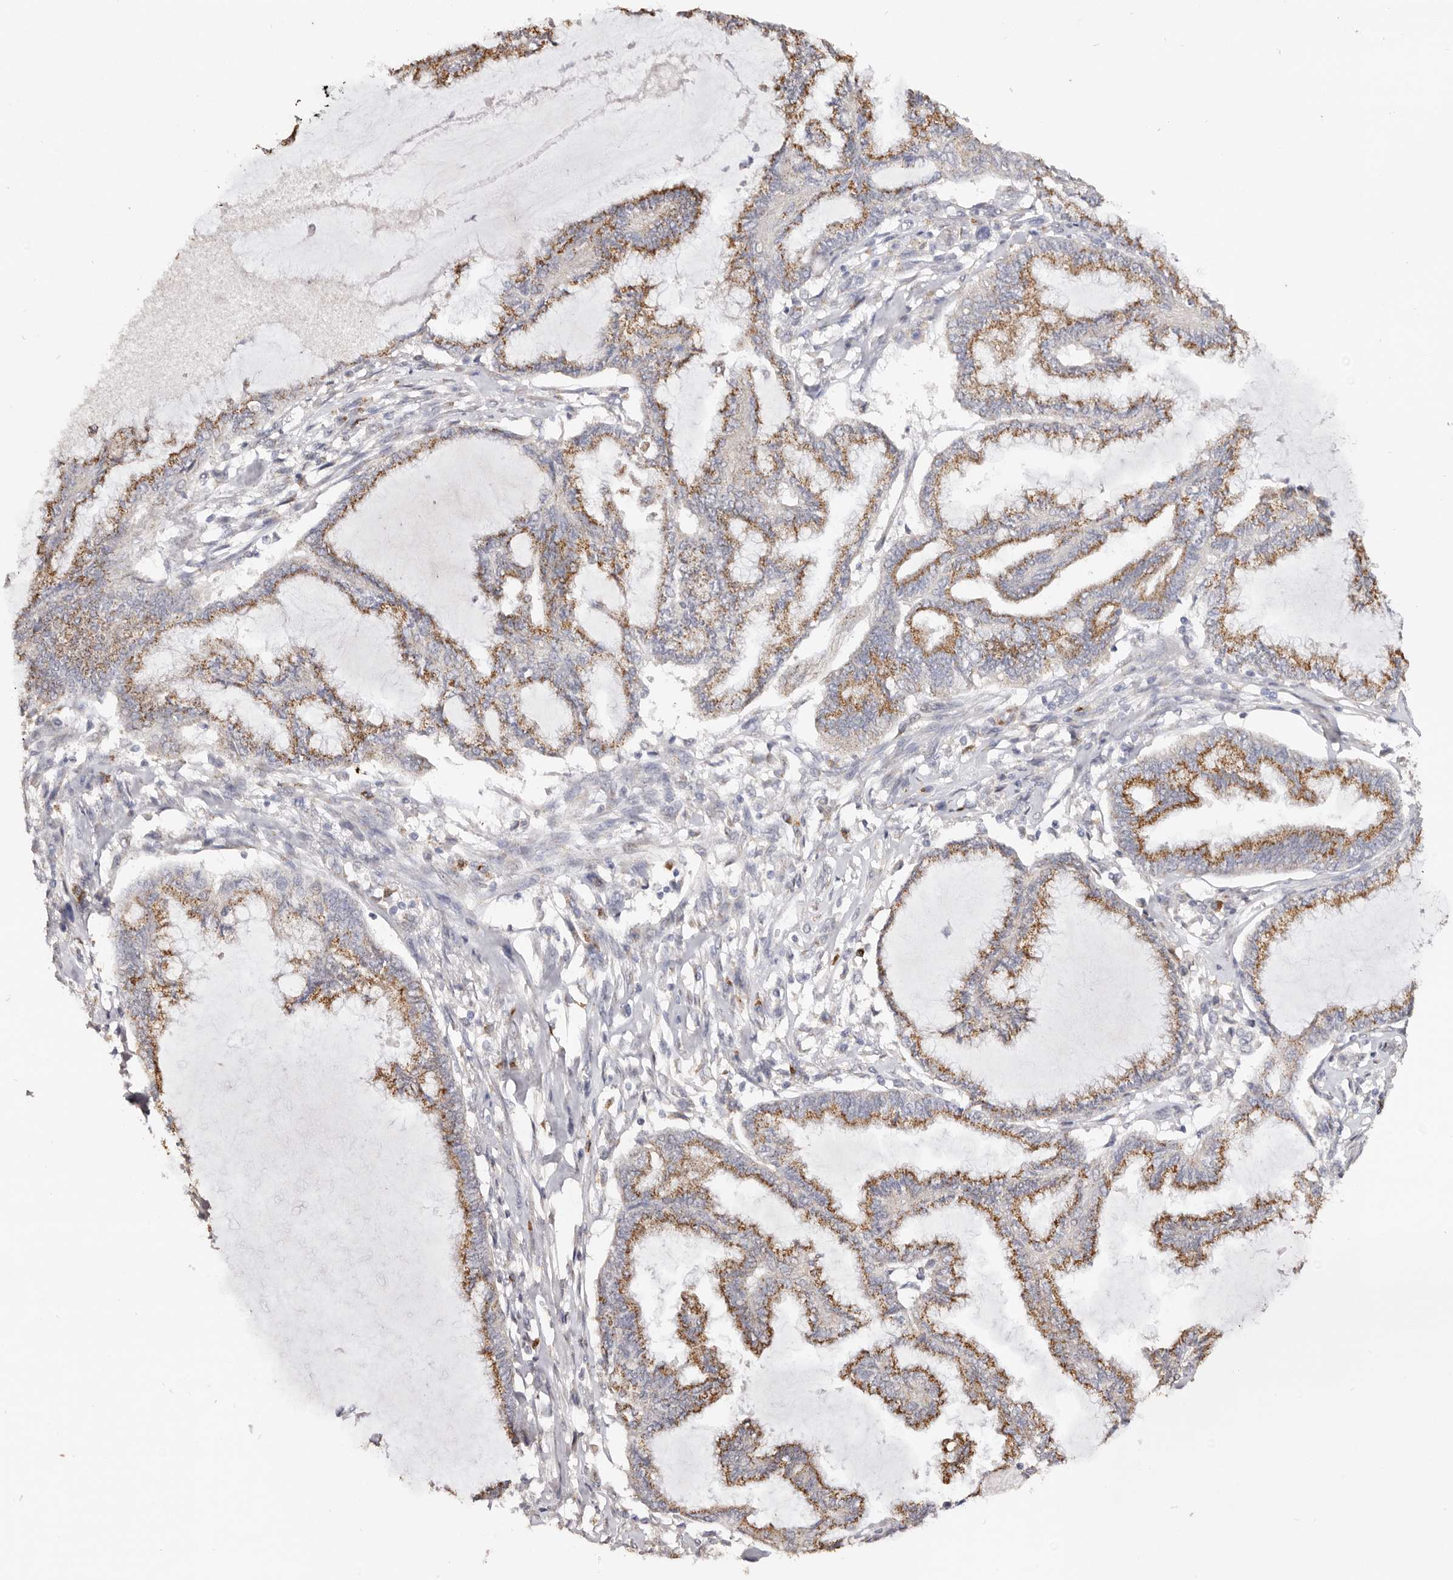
{"staining": {"intensity": "moderate", "quantity": ">75%", "location": "cytoplasmic/membranous"}, "tissue": "endometrial cancer", "cell_type": "Tumor cells", "image_type": "cancer", "snomed": [{"axis": "morphology", "description": "Adenocarcinoma, NOS"}, {"axis": "topography", "description": "Endometrium"}], "caption": "Human endometrial cancer (adenocarcinoma) stained with a brown dye displays moderate cytoplasmic/membranous positive positivity in about >75% of tumor cells.", "gene": "LGALS7B", "patient": {"sex": "female", "age": 86}}